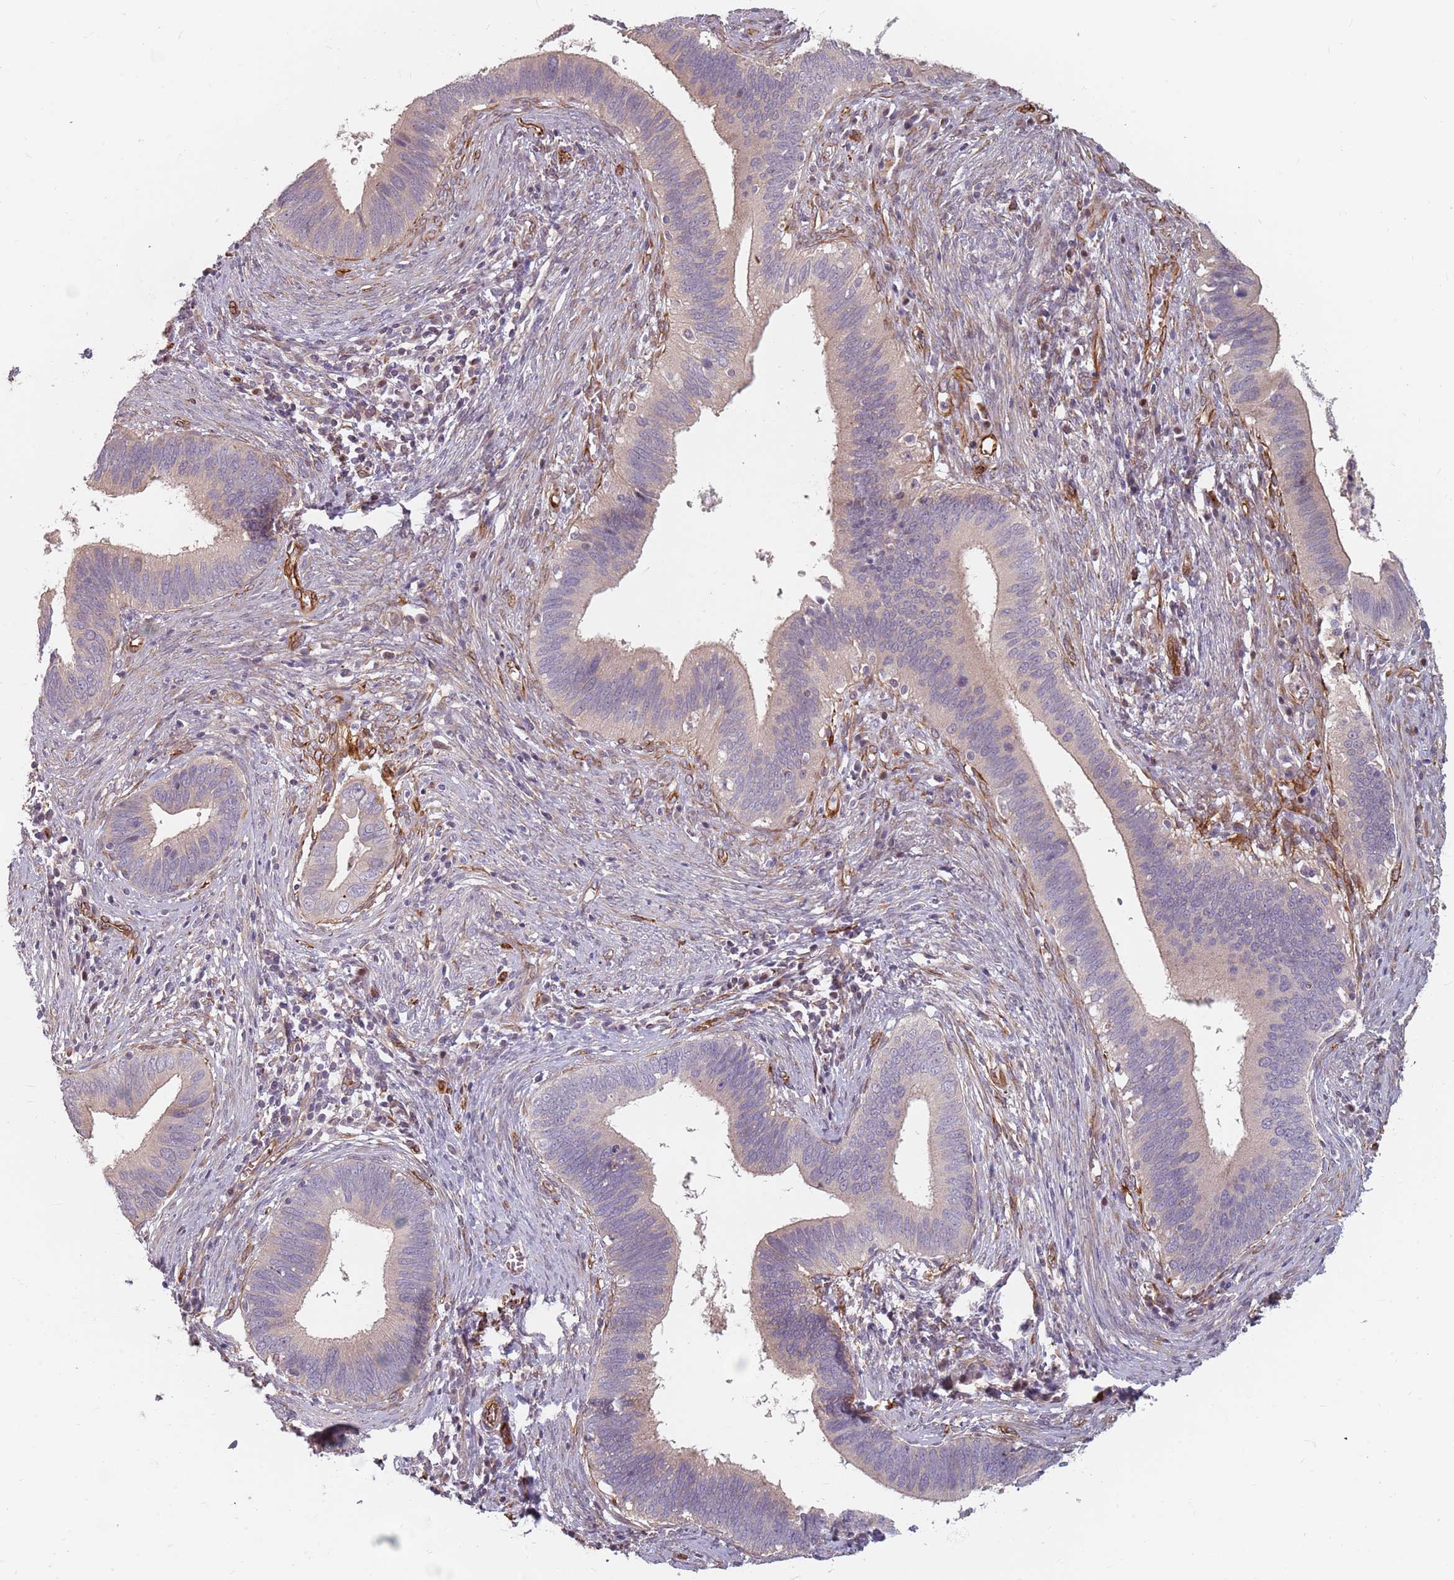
{"staining": {"intensity": "negative", "quantity": "none", "location": "none"}, "tissue": "cervical cancer", "cell_type": "Tumor cells", "image_type": "cancer", "snomed": [{"axis": "morphology", "description": "Adenocarcinoma, NOS"}, {"axis": "topography", "description": "Cervix"}], "caption": "Immunohistochemistry micrograph of neoplastic tissue: human adenocarcinoma (cervical) stained with DAB displays no significant protein staining in tumor cells. Brightfield microscopy of immunohistochemistry stained with DAB (brown) and hematoxylin (blue), captured at high magnification.", "gene": "GAS2L3", "patient": {"sex": "female", "age": 42}}